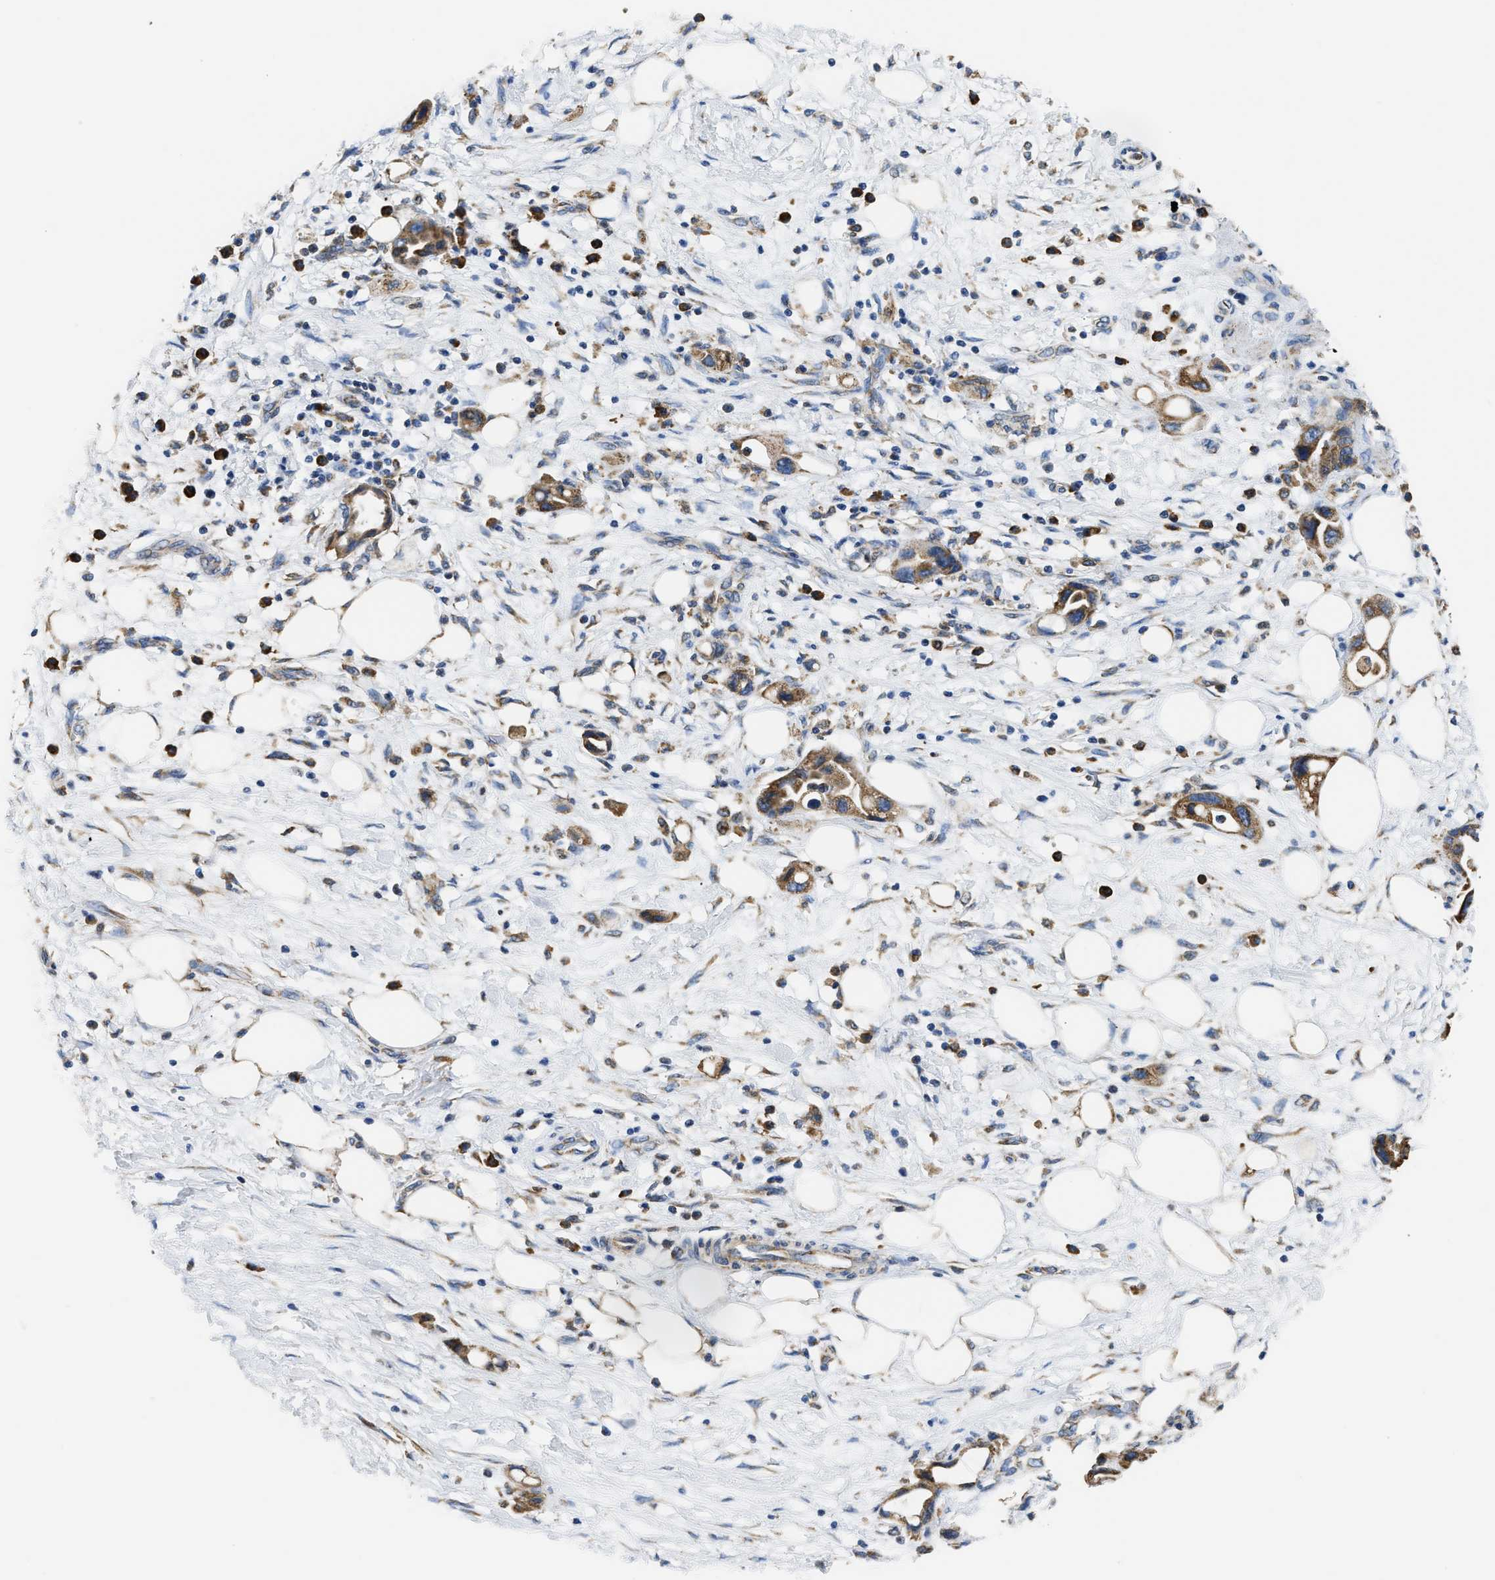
{"staining": {"intensity": "moderate", "quantity": ">75%", "location": "cytoplasmic/membranous"}, "tissue": "pancreatic cancer", "cell_type": "Tumor cells", "image_type": "cancer", "snomed": [{"axis": "morphology", "description": "Adenocarcinoma, NOS"}, {"axis": "topography", "description": "Pancreas"}], "caption": "The immunohistochemical stain highlights moderate cytoplasmic/membranous staining in tumor cells of pancreatic cancer tissue.", "gene": "CYCS", "patient": {"sex": "female", "age": 57}}